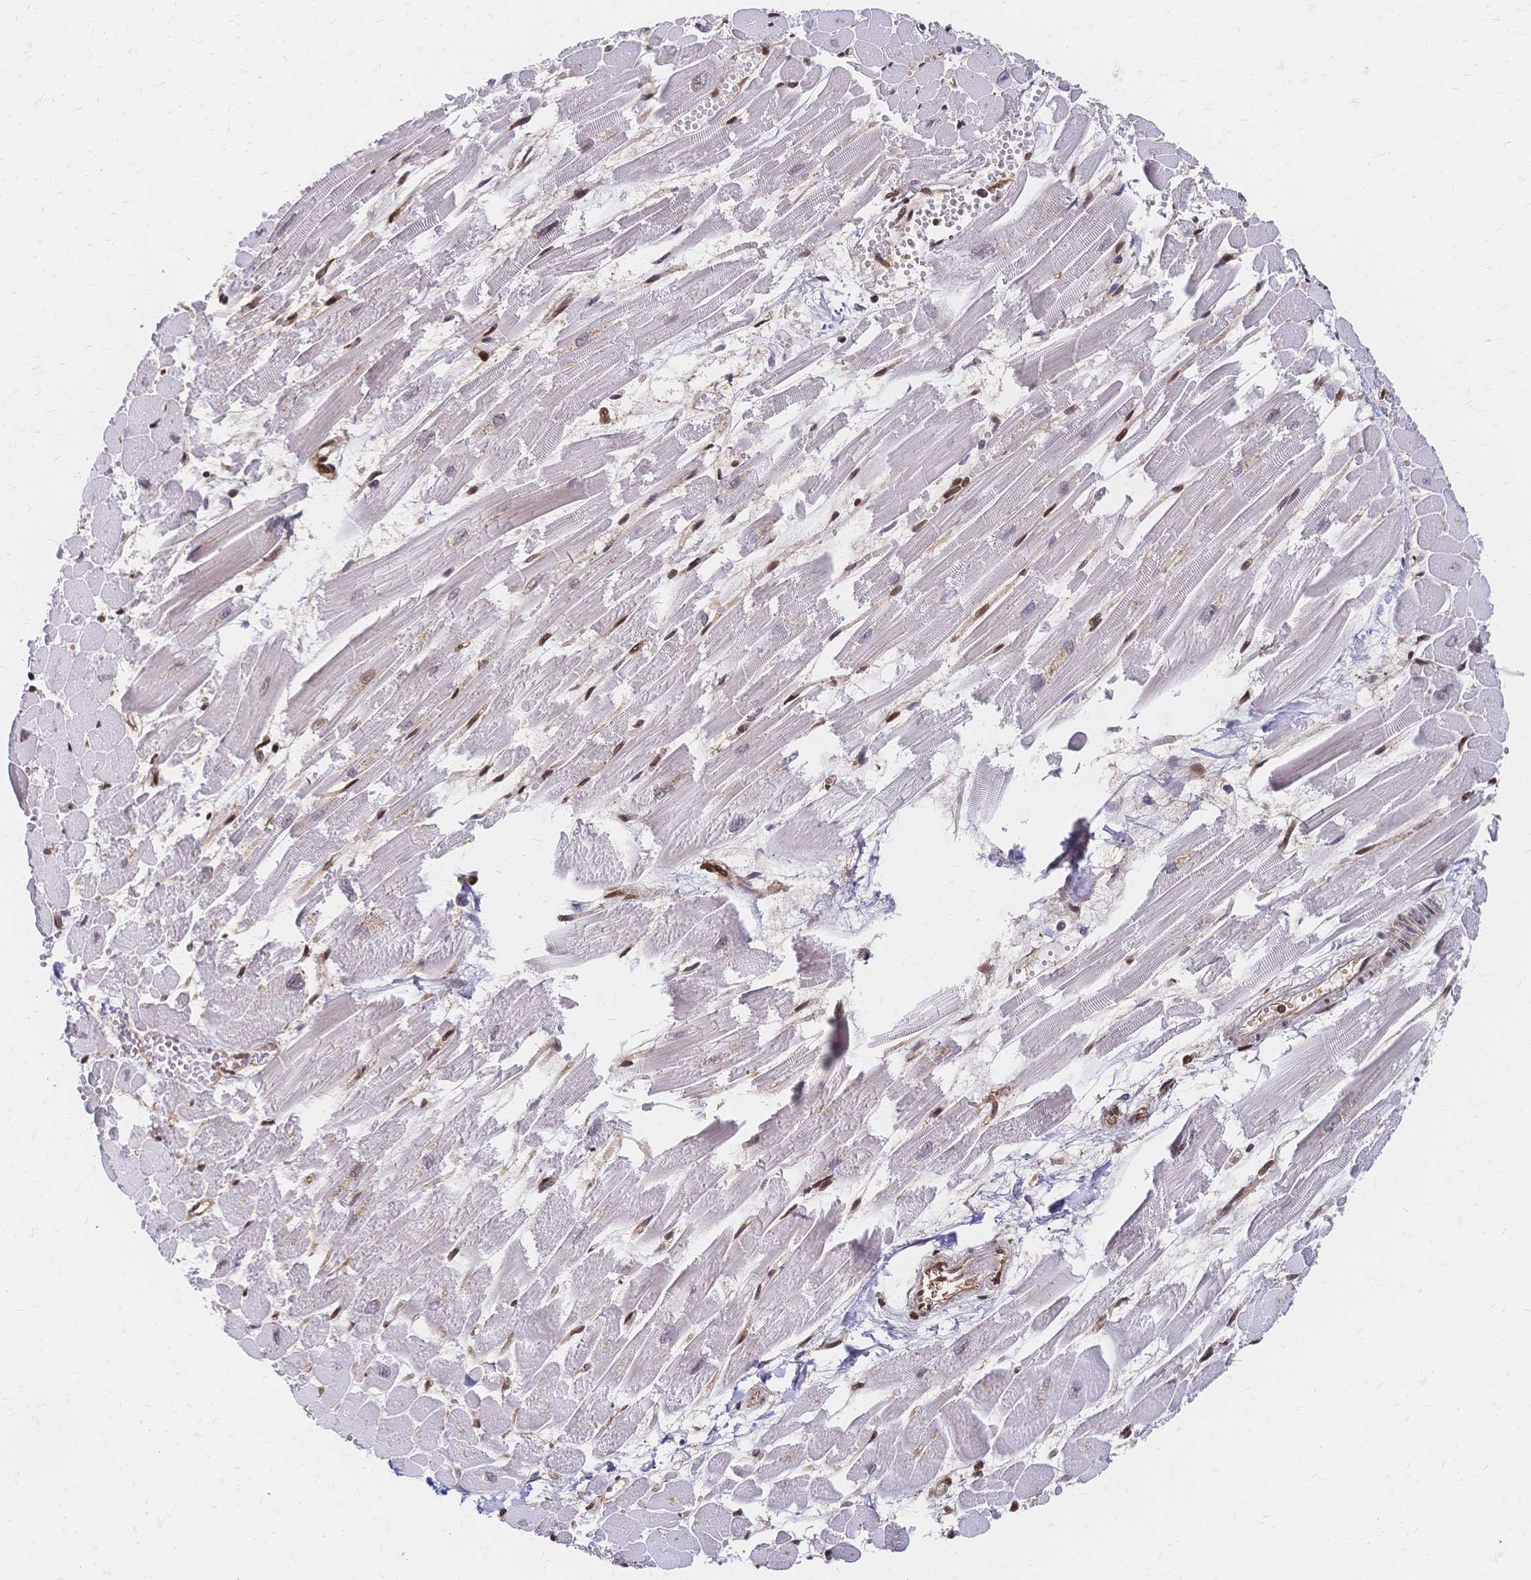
{"staining": {"intensity": "strong", "quantity": "25%-75%", "location": "nuclear"}, "tissue": "heart muscle", "cell_type": "Cardiomyocytes", "image_type": "normal", "snomed": [{"axis": "morphology", "description": "Normal tissue, NOS"}, {"axis": "topography", "description": "Heart"}], "caption": "IHC staining of normal heart muscle, which demonstrates high levels of strong nuclear positivity in approximately 25%-75% of cardiomyocytes indicating strong nuclear protein staining. The staining was performed using DAB (brown) for protein detection and nuclei were counterstained in hematoxylin (blue).", "gene": "HDGF", "patient": {"sex": "female", "age": 52}}